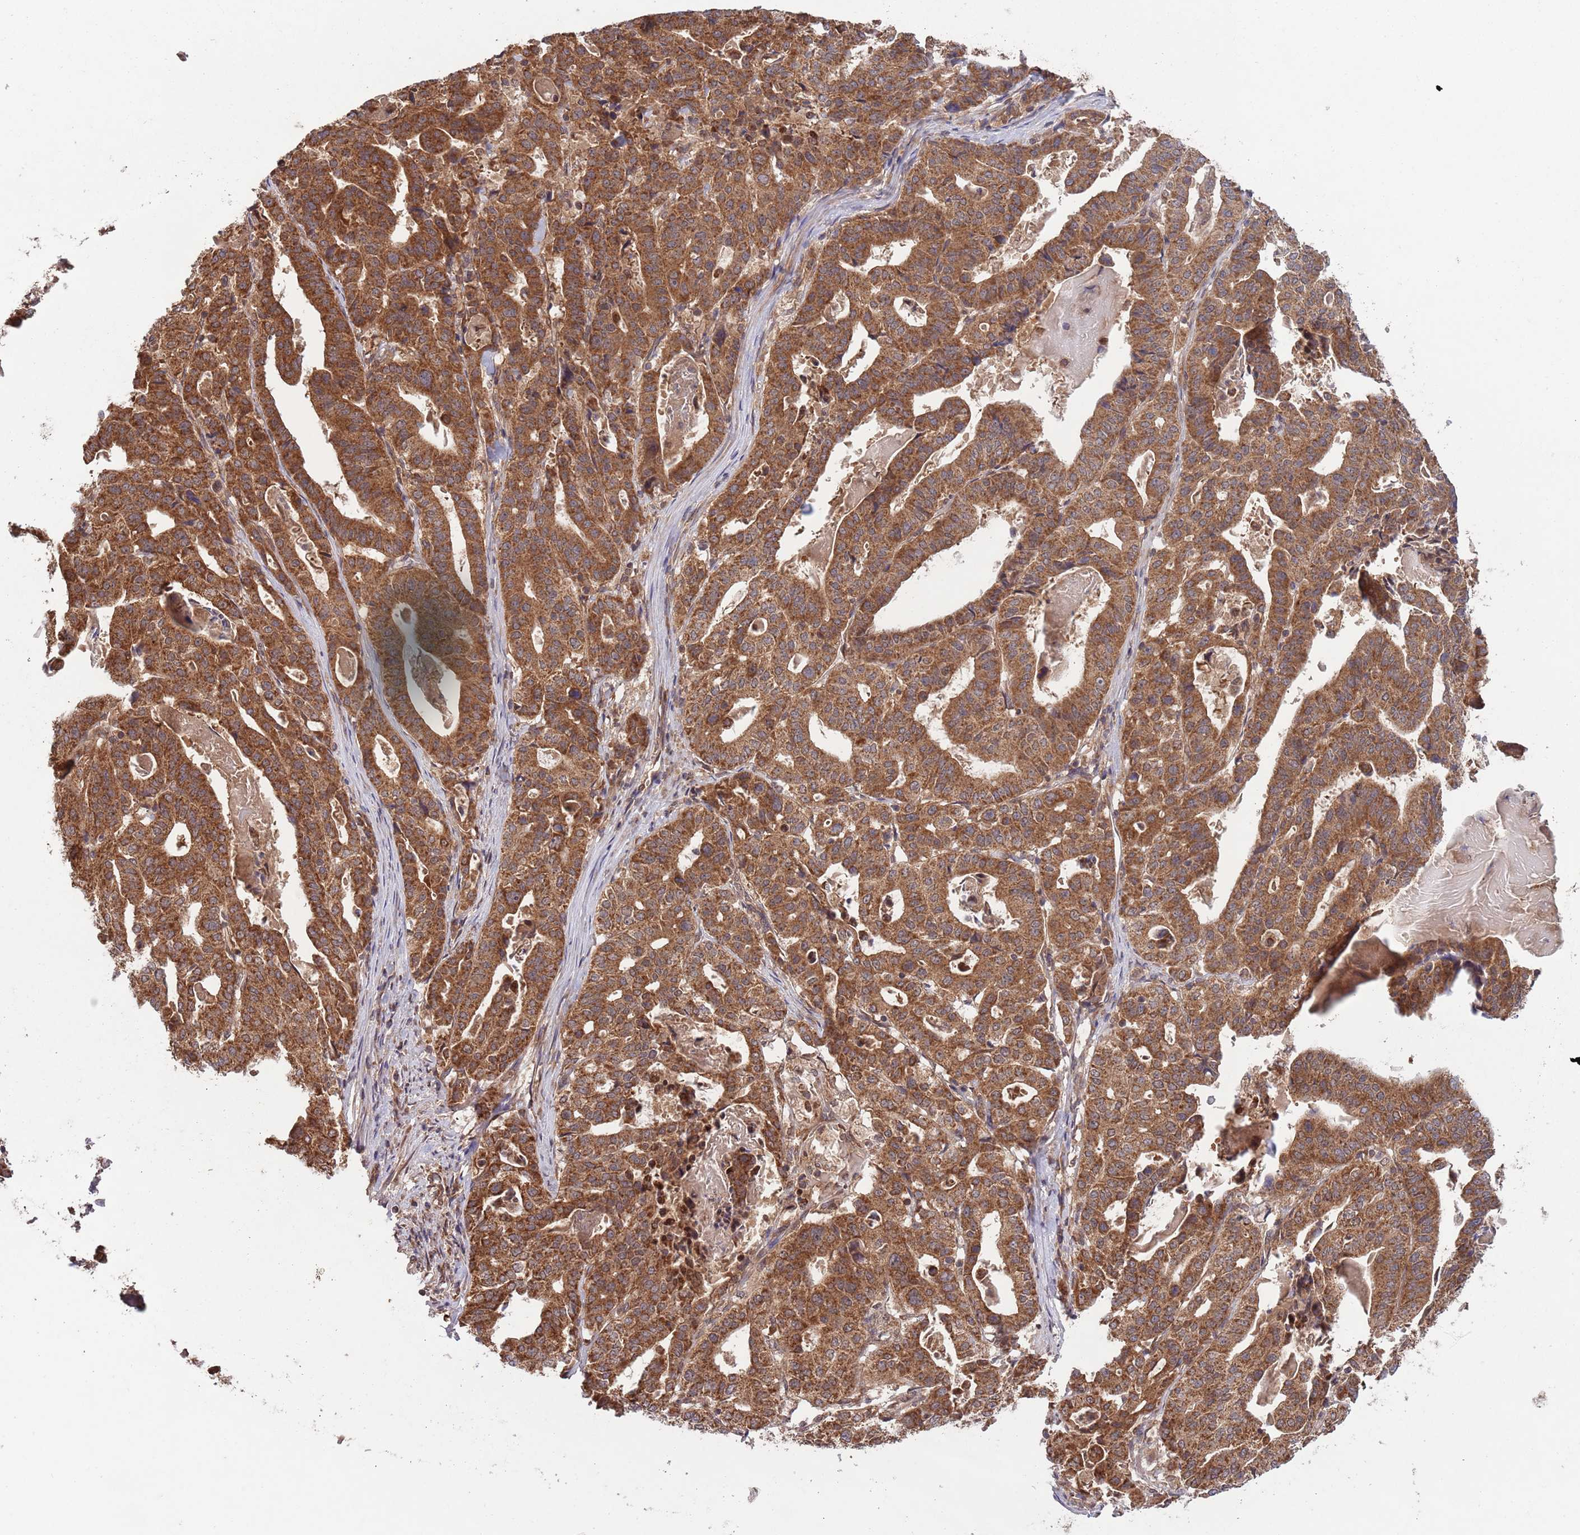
{"staining": {"intensity": "strong", "quantity": ">75%", "location": "cytoplasmic/membranous"}, "tissue": "stomach cancer", "cell_type": "Tumor cells", "image_type": "cancer", "snomed": [{"axis": "morphology", "description": "Adenocarcinoma, NOS"}, {"axis": "topography", "description": "Stomach"}], "caption": "A photomicrograph showing strong cytoplasmic/membranous positivity in approximately >75% of tumor cells in stomach cancer (adenocarcinoma), as visualized by brown immunohistochemical staining.", "gene": "MFNG", "patient": {"sex": "male", "age": 48}}